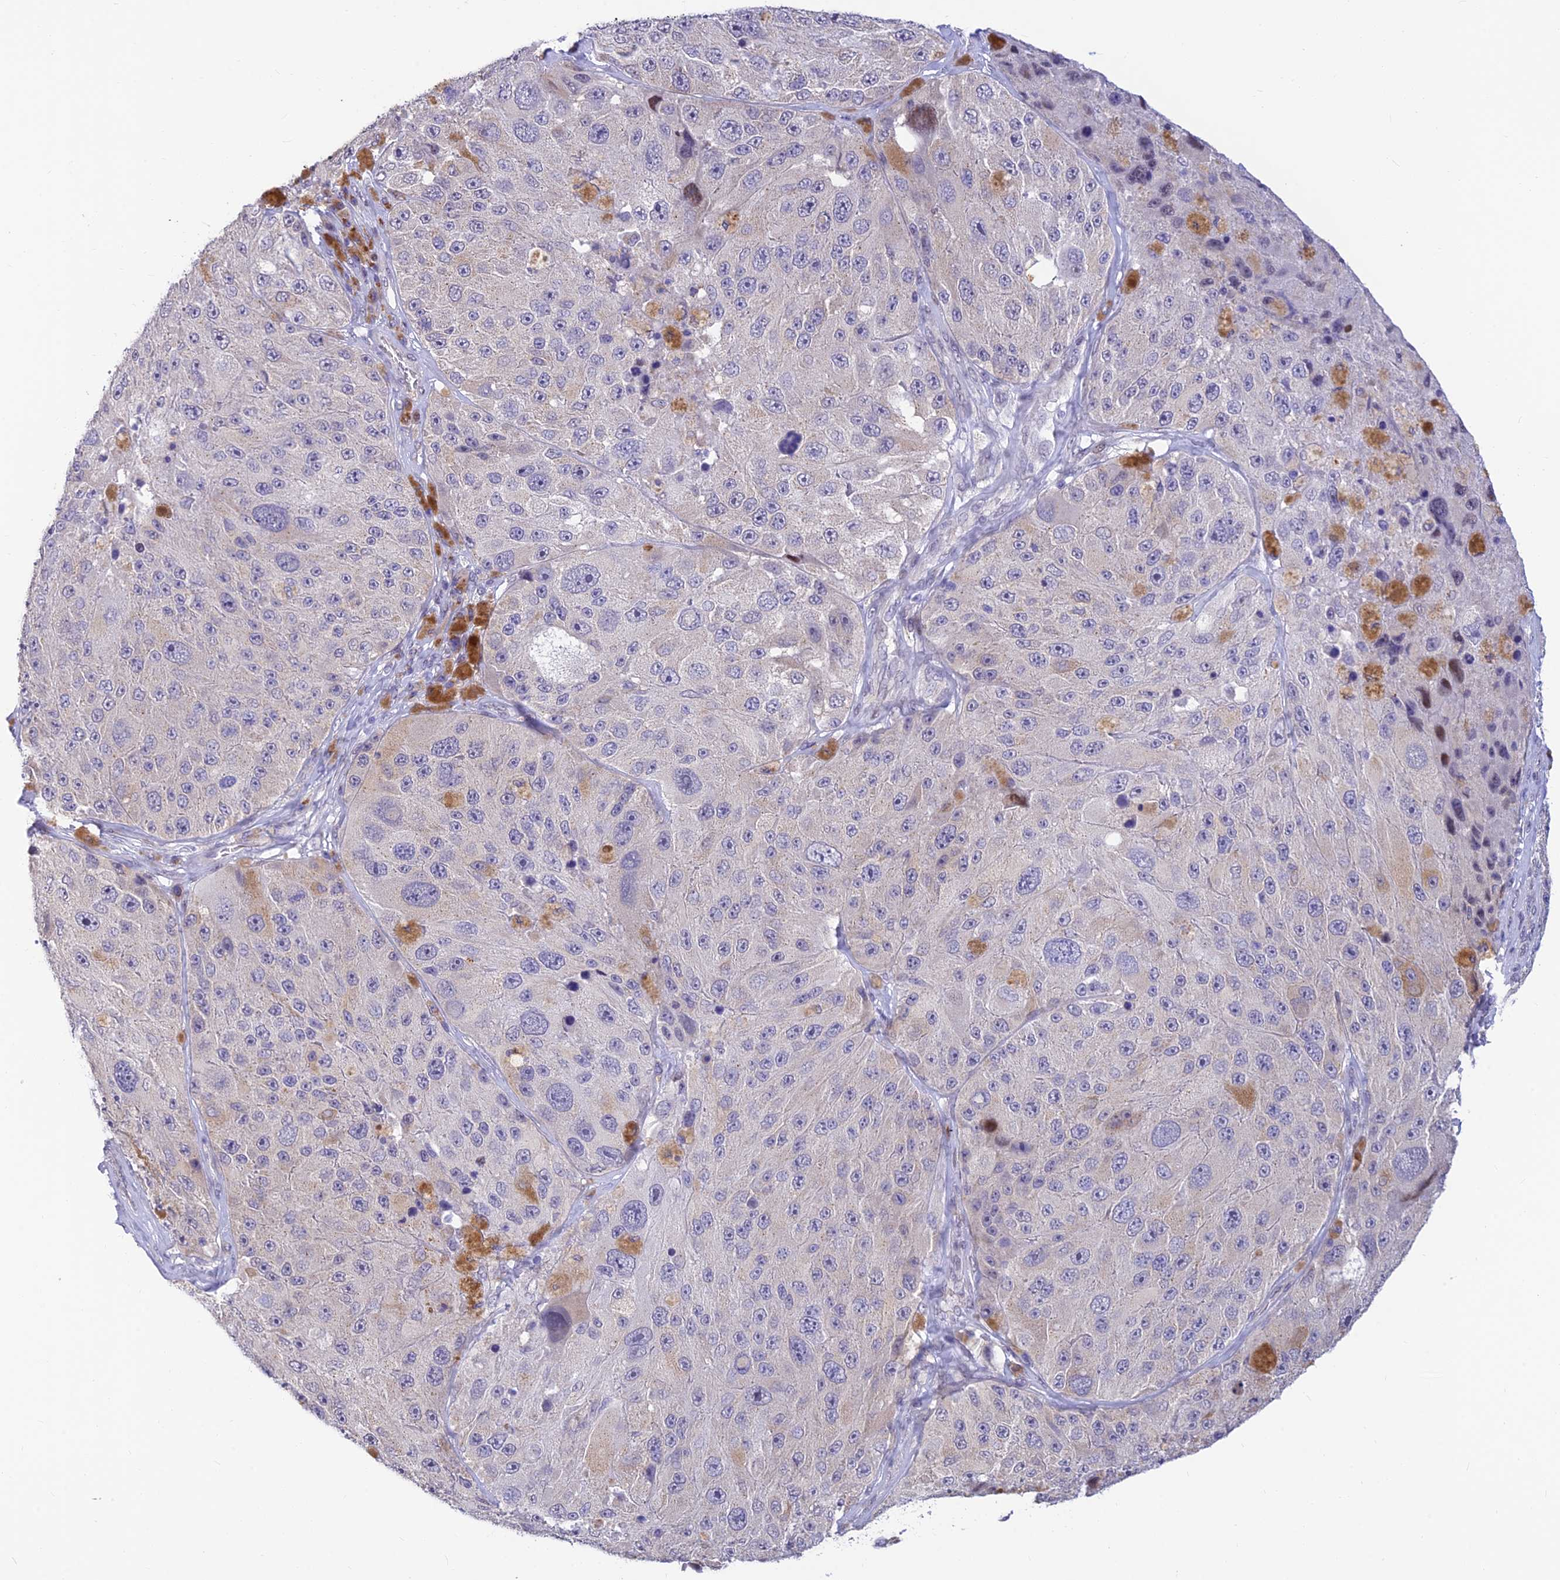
{"staining": {"intensity": "negative", "quantity": "none", "location": "none"}, "tissue": "melanoma", "cell_type": "Tumor cells", "image_type": "cancer", "snomed": [{"axis": "morphology", "description": "Malignant melanoma, Metastatic site"}, {"axis": "topography", "description": "Lymph node"}], "caption": "Immunohistochemistry (IHC) photomicrograph of neoplastic tissue: human malignant melanoma (metastatic site) stained with DAB (3,3'-diaminobenzidine) exhibits no significant protein positivity in tumor cells.", "gene": "INKA1", "patient": {"sex": "male", "age": 62}}